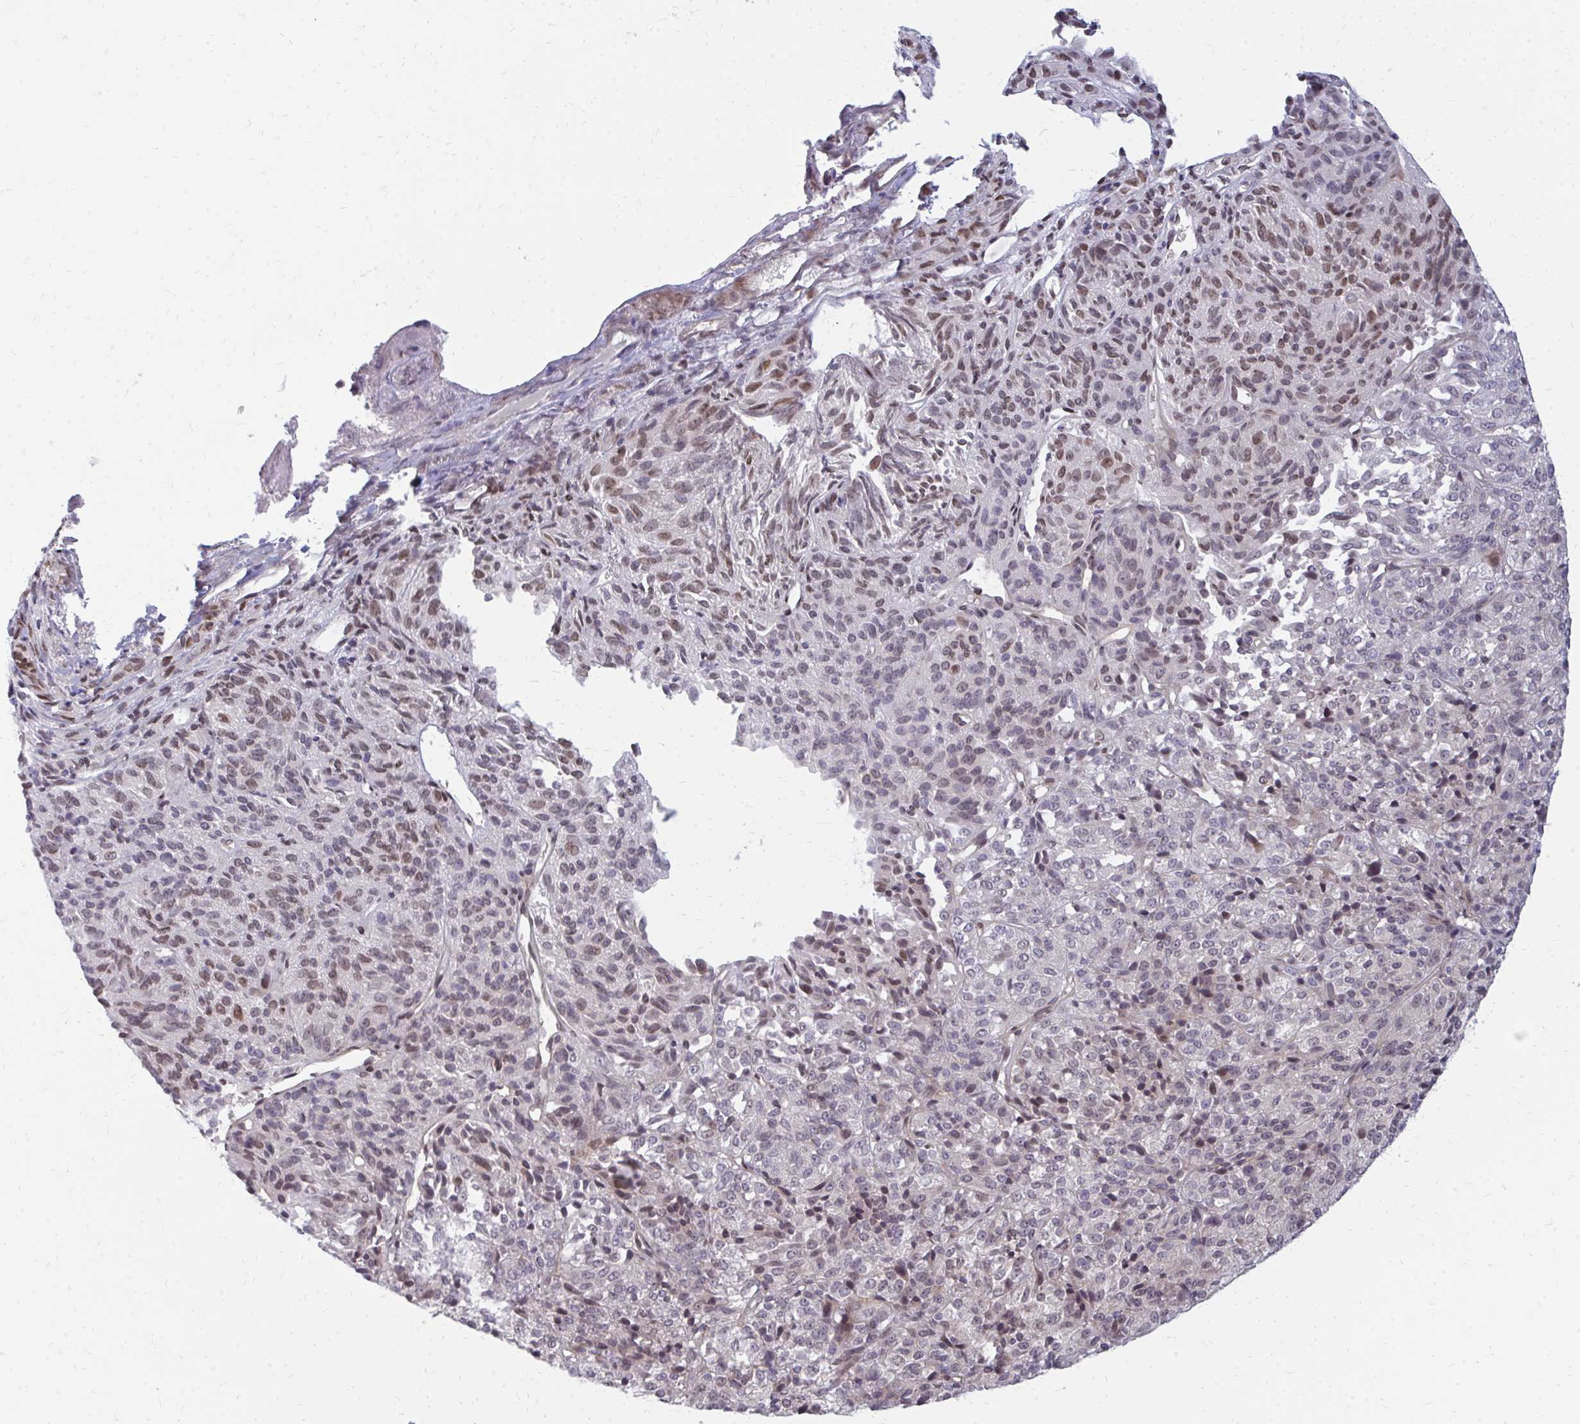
{"staining": {"intensity": "moderate", "quantity": "25%-75%", "location": "nuclear"}, "tissue": "melanoma", "cell_type": "Tumor cells", "image_type": "cancer", "snomed": [{"axis": "morphology", "description": "Malignant melanoma, Metastatic site"}, {"axis": "topography", "description": "Brain"}], "caption": "Brown immunohistochemical staining in human melanoma exhibits moderate nuclear positivity in approximately 25%-75% of tumor cells.", "gene": "ZNF285", "patient": {"sex": "female", "age": 56}}